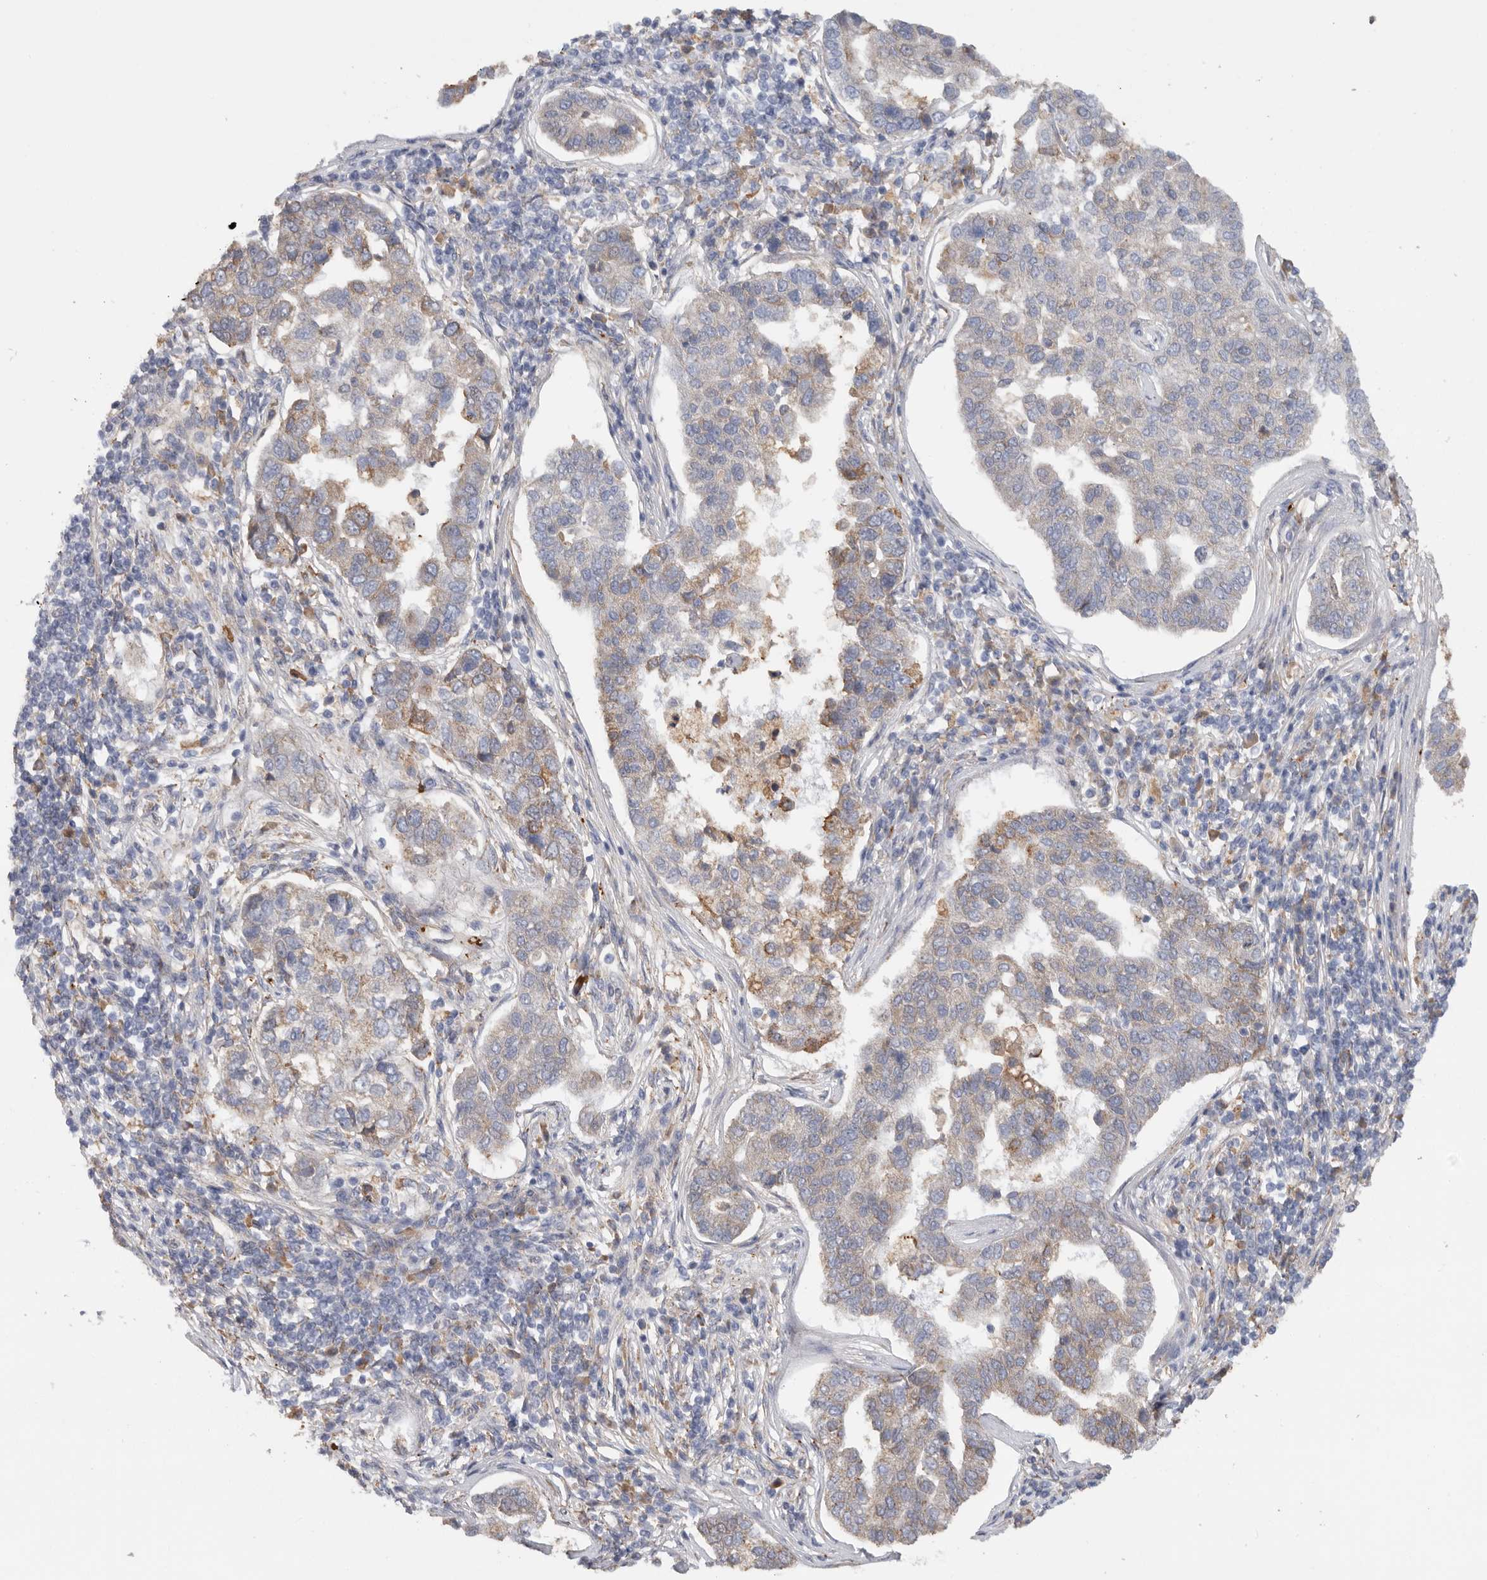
{"staining": {"intensity": "moderate", "quantity": "<25%", "location": "cytoplasmic/membranous"}, "tissue": "pancreatic cancer", "cell_type": "Tumor cells", "image_type": "cancer", "snomed": [{"axis": "morphology", "description": "Adenocarcinoma, NOS"}, {"axis": "topography", "description": "Pancreas"}], "caption": "The photomicrograph reveals immunohistochemical staining of adenocarcinoma (pancreatic). There is moderate cytoplasmic/membranous positivity is appreciated in approximately <25% of tumor cells.", "gene": "CDC42BPB", "patient": {"sex": "female", "age": 61}}